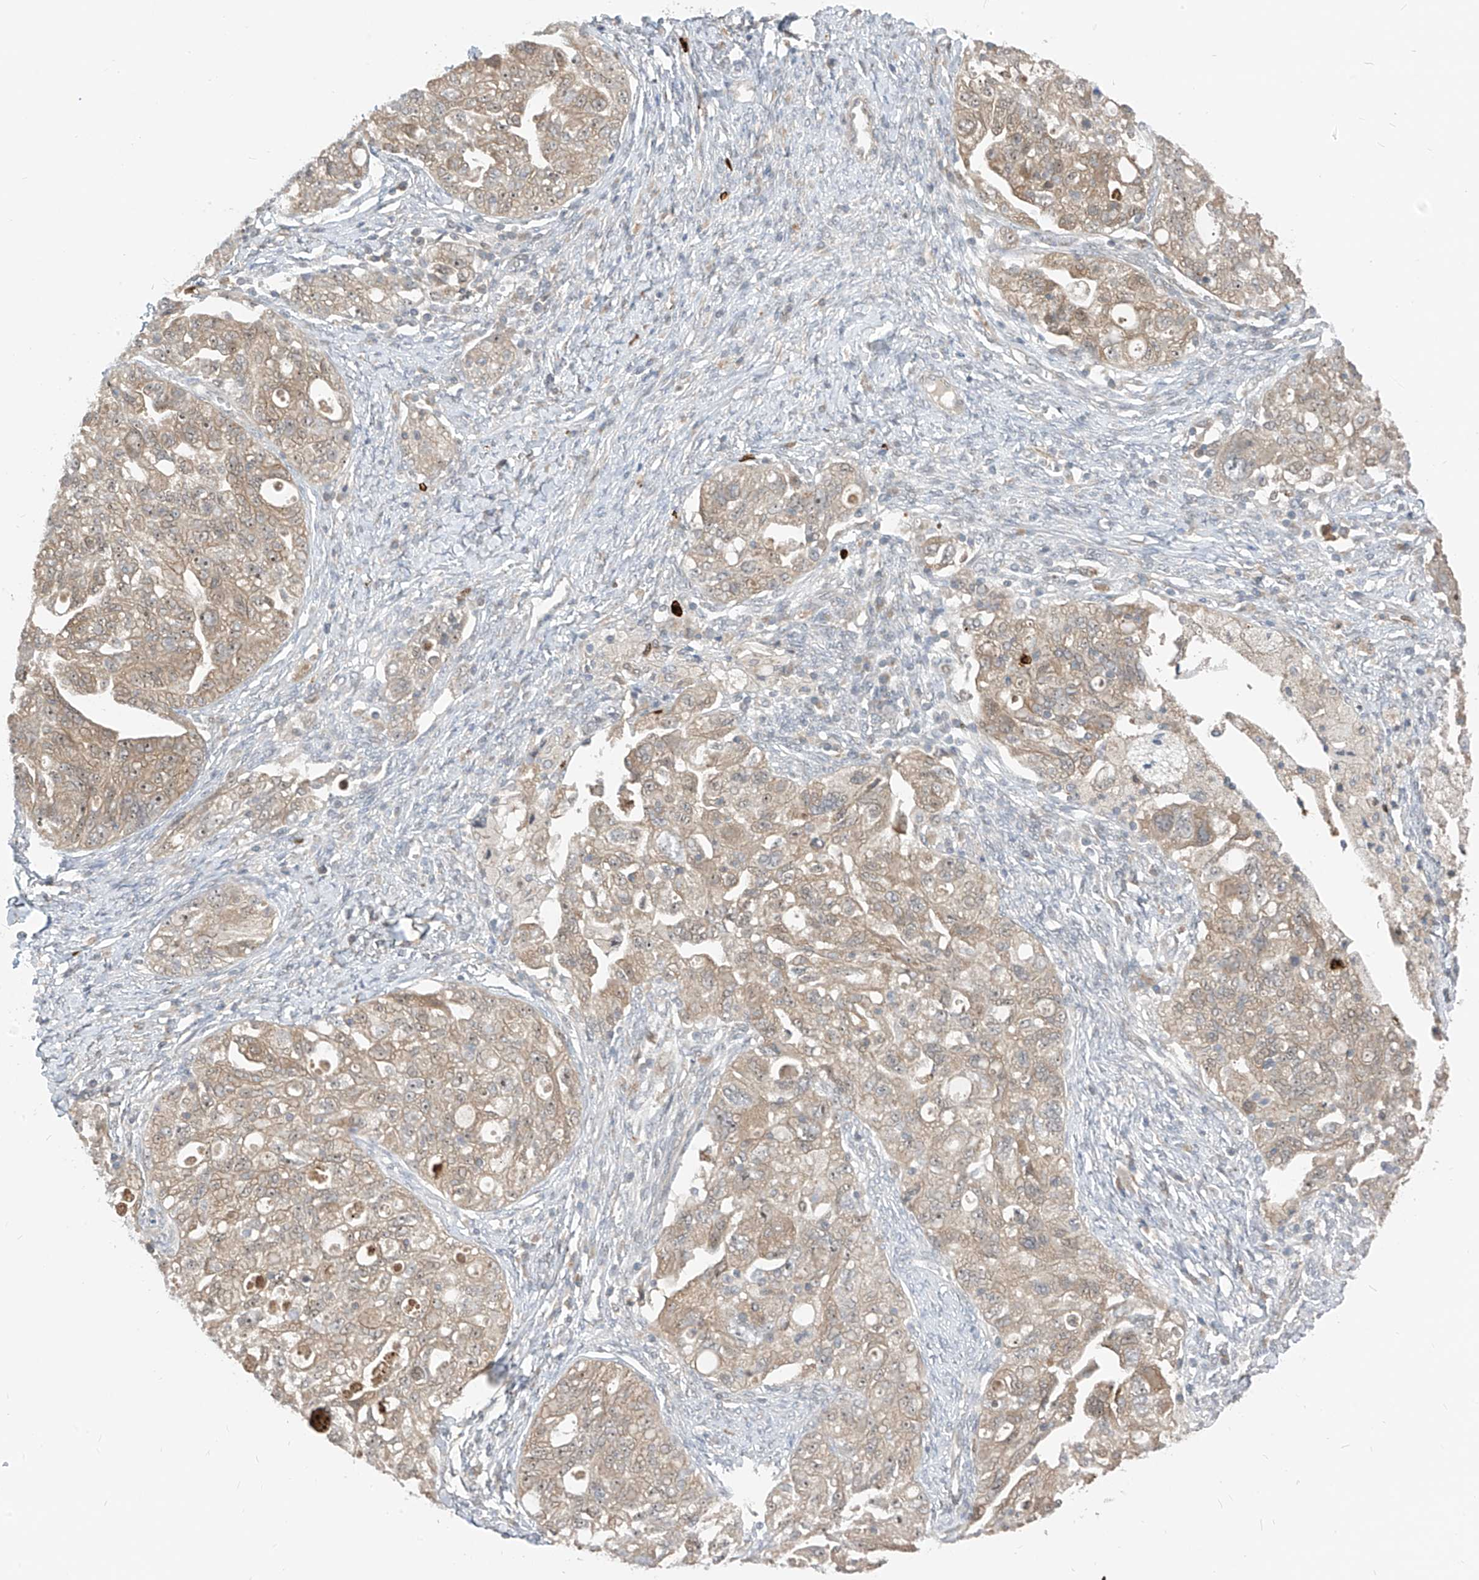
{"staining": {"intensity": "moderate", "quantity": "25%-75%", "location": "cytoplasmic/membranous,nuclear"}, "tissue": "ovarian cancer", "cell_type": "Tumor cells", "image_type": "cancer", "snomed": [{"axis": "morphology", "description": "Carcinoma, NOS"}, {"axis": "morphology", "description": "Cystadenocarcinoma, serous, NOS"}, {"axis": "topography", "description": "Ovary"}], "caption": "Immunohistochemistry (IHC) image of neoplastic tissue: carcinoma (ovarian) stained using IHC demonstrates medium levels of moderate protein expression localized specifically in the cytoplasmic/membranous and nuclear of tumor cells, appearing as a cytoplasmic/membranous and nuclear brown color.", "gene": "CNKSR1", "patient": {"sex": "female", "age": 69}}